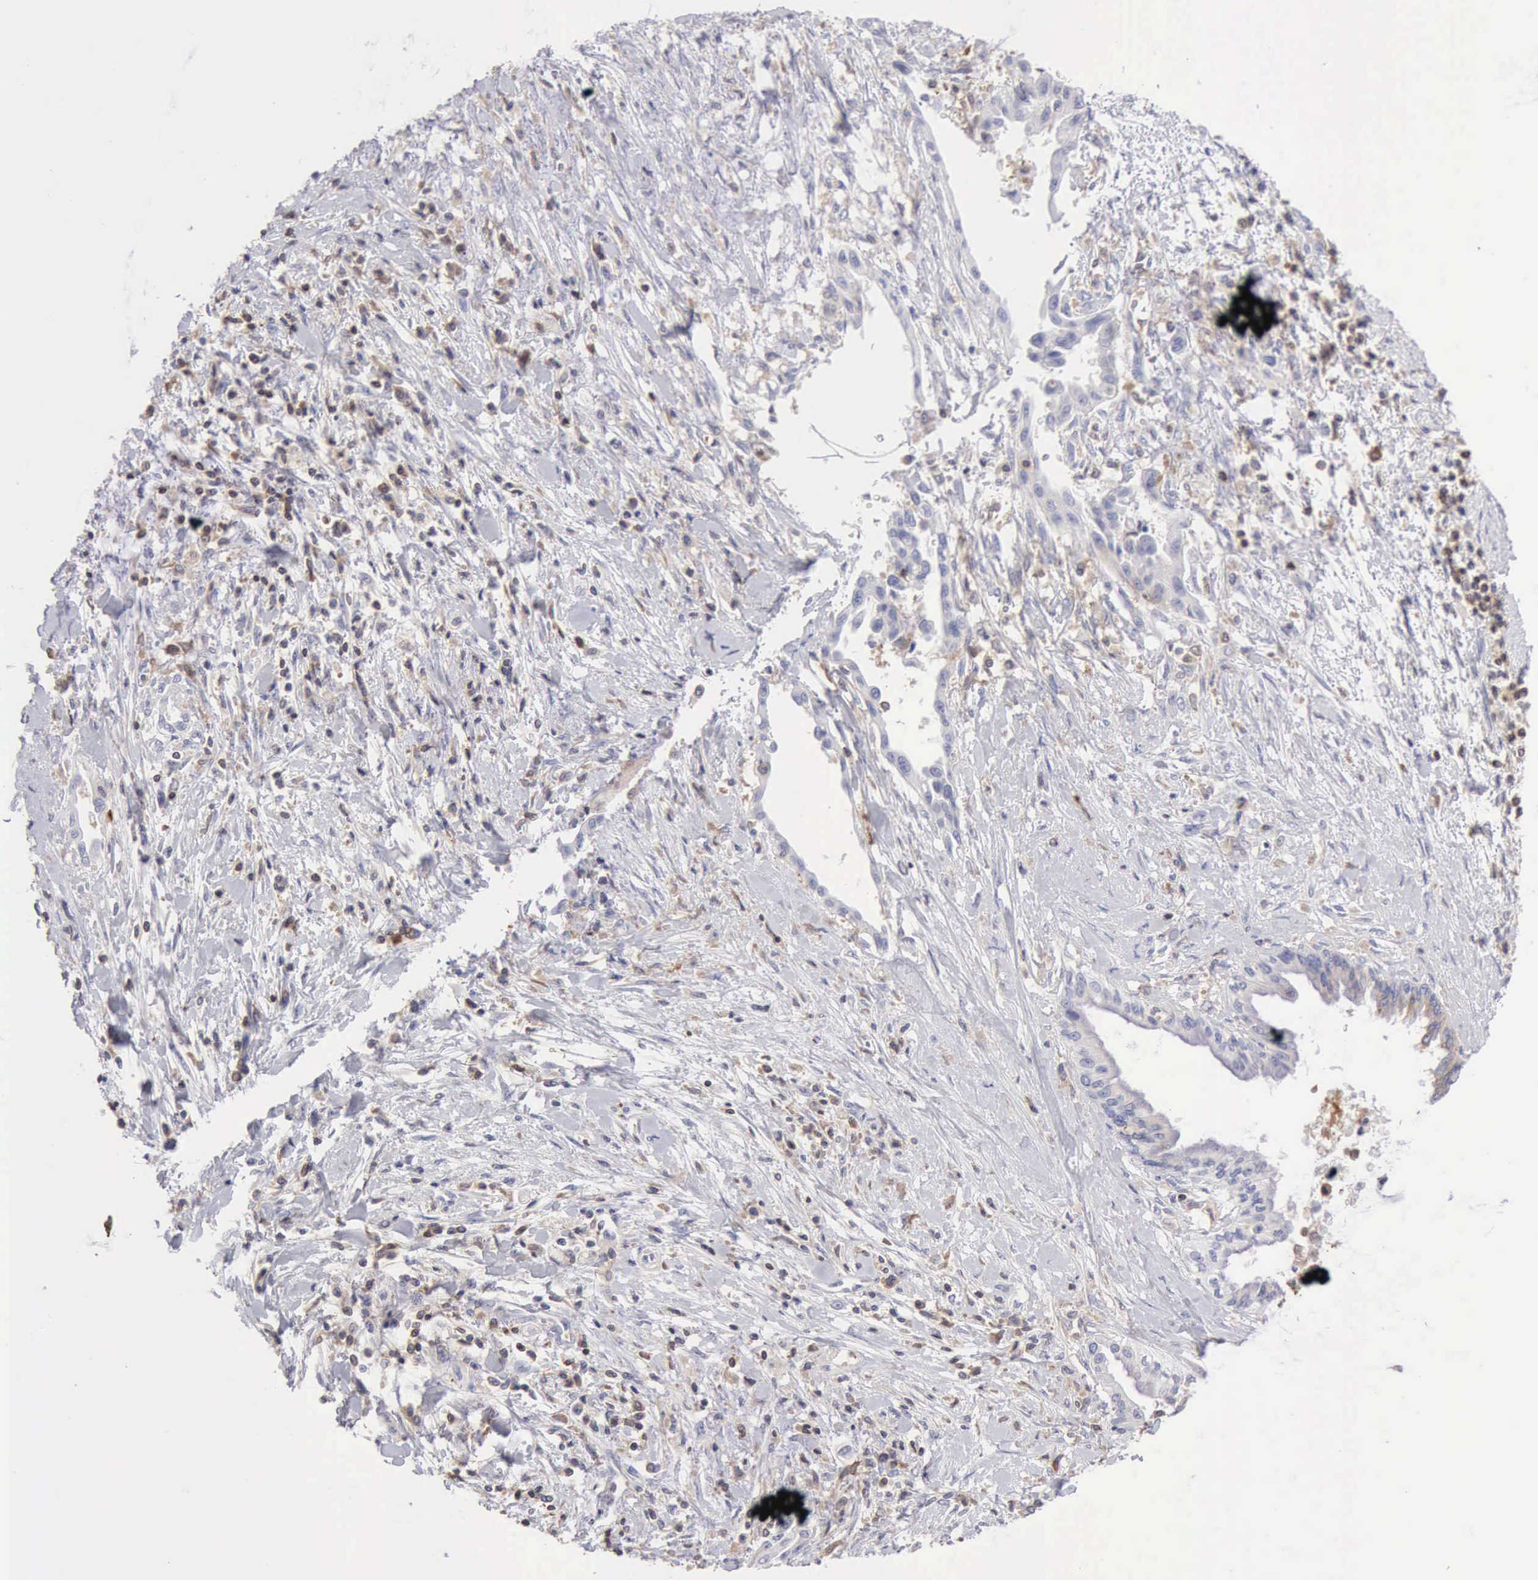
{"staining": {"intensity": "negative", "quantity": "none", "location": "none"}, "tissue": "pancreatic cancer", "cell_type": "Tumor cells", "image_type": "cancer", "snomed": [{"axis": "morphology", "description": "Adenocarcinoma, NOS"}, {"axis": "topography", "description": "Pancreas"}], "caption": "Pancreatic cancer was stained to show a protein in brown. There is no significant positivity in tumor cells.", "gene": "SASH3", "patient": {"sex": "female", "age": 64}}